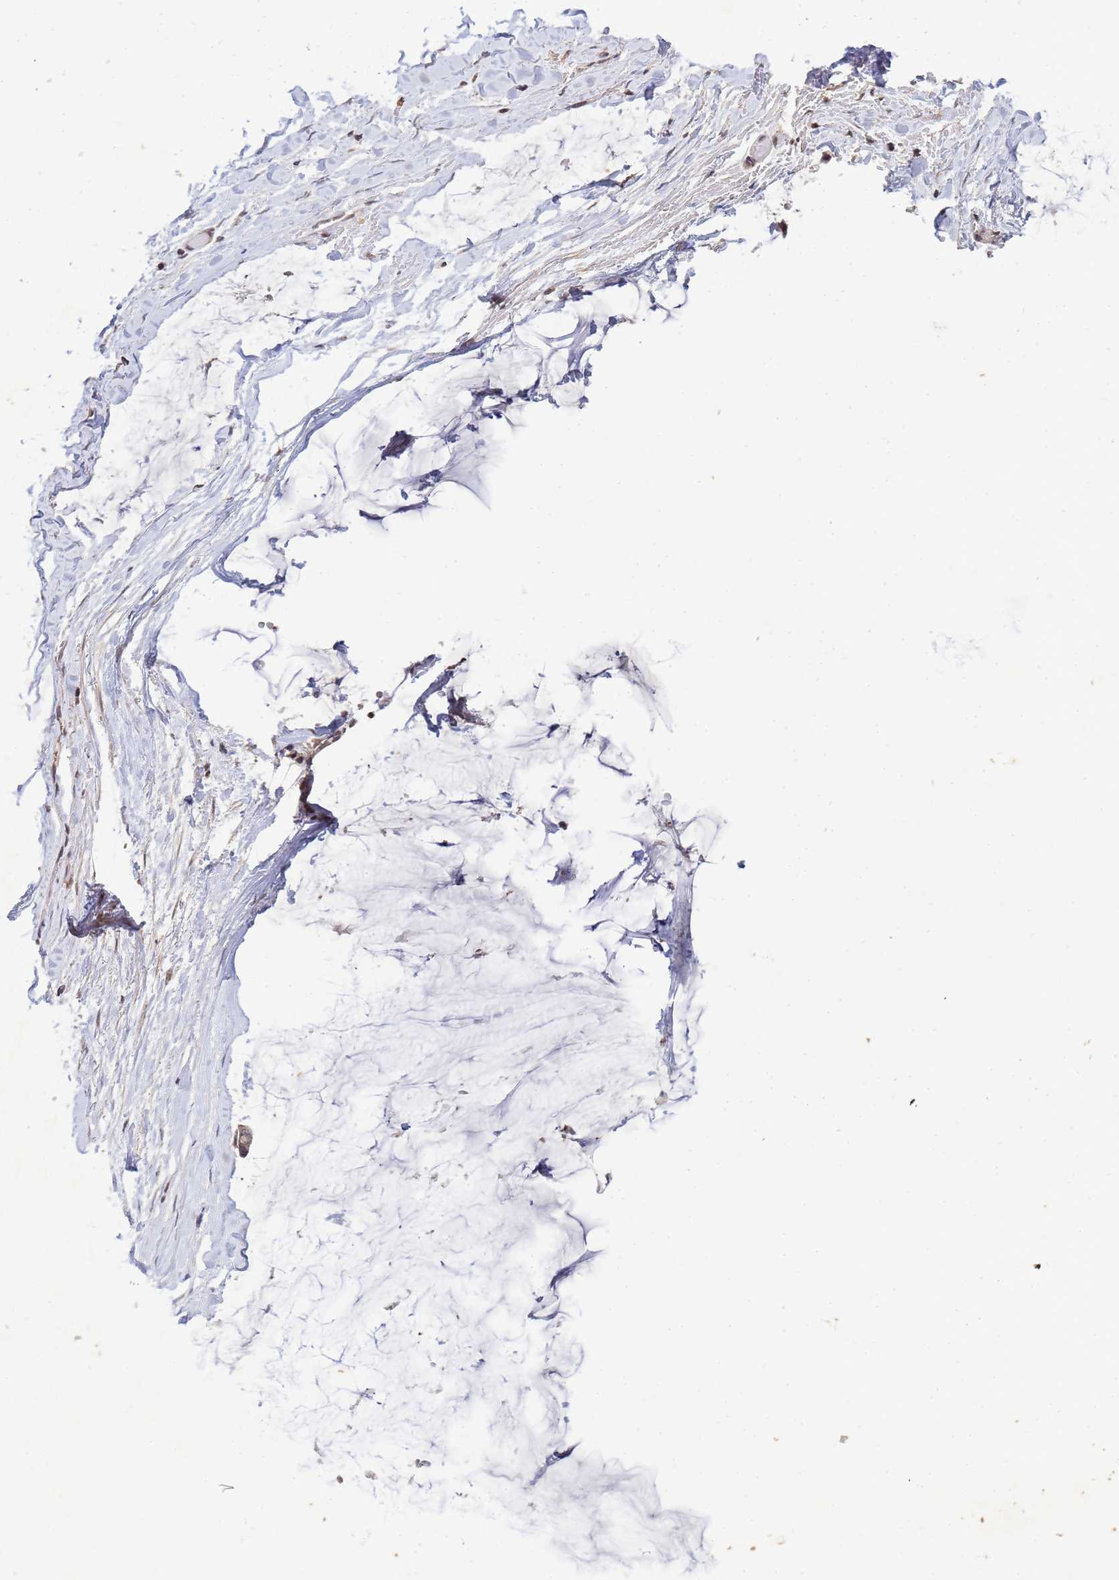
{"staining": {"intensity": "negative", "quantity": "none", "location": "none"}, "tissue": "ovarian cancer", "cell_type": "Tumor cells", "image_type": "cancer", "snomed": [{"axis": "morphology", "description": "Cystadenocarcinoma, mucinous, NOS"}, {"axis": "topography", "description": "Ovary"}], "caption": "Human ovarian cancer (mucinous cystadenocarcinoma) stained for a protein using immunohistochemistry reveals no staining in tumor cells.", "gene": "MYL7", "patient": {"sex": "female", "age": 39}}